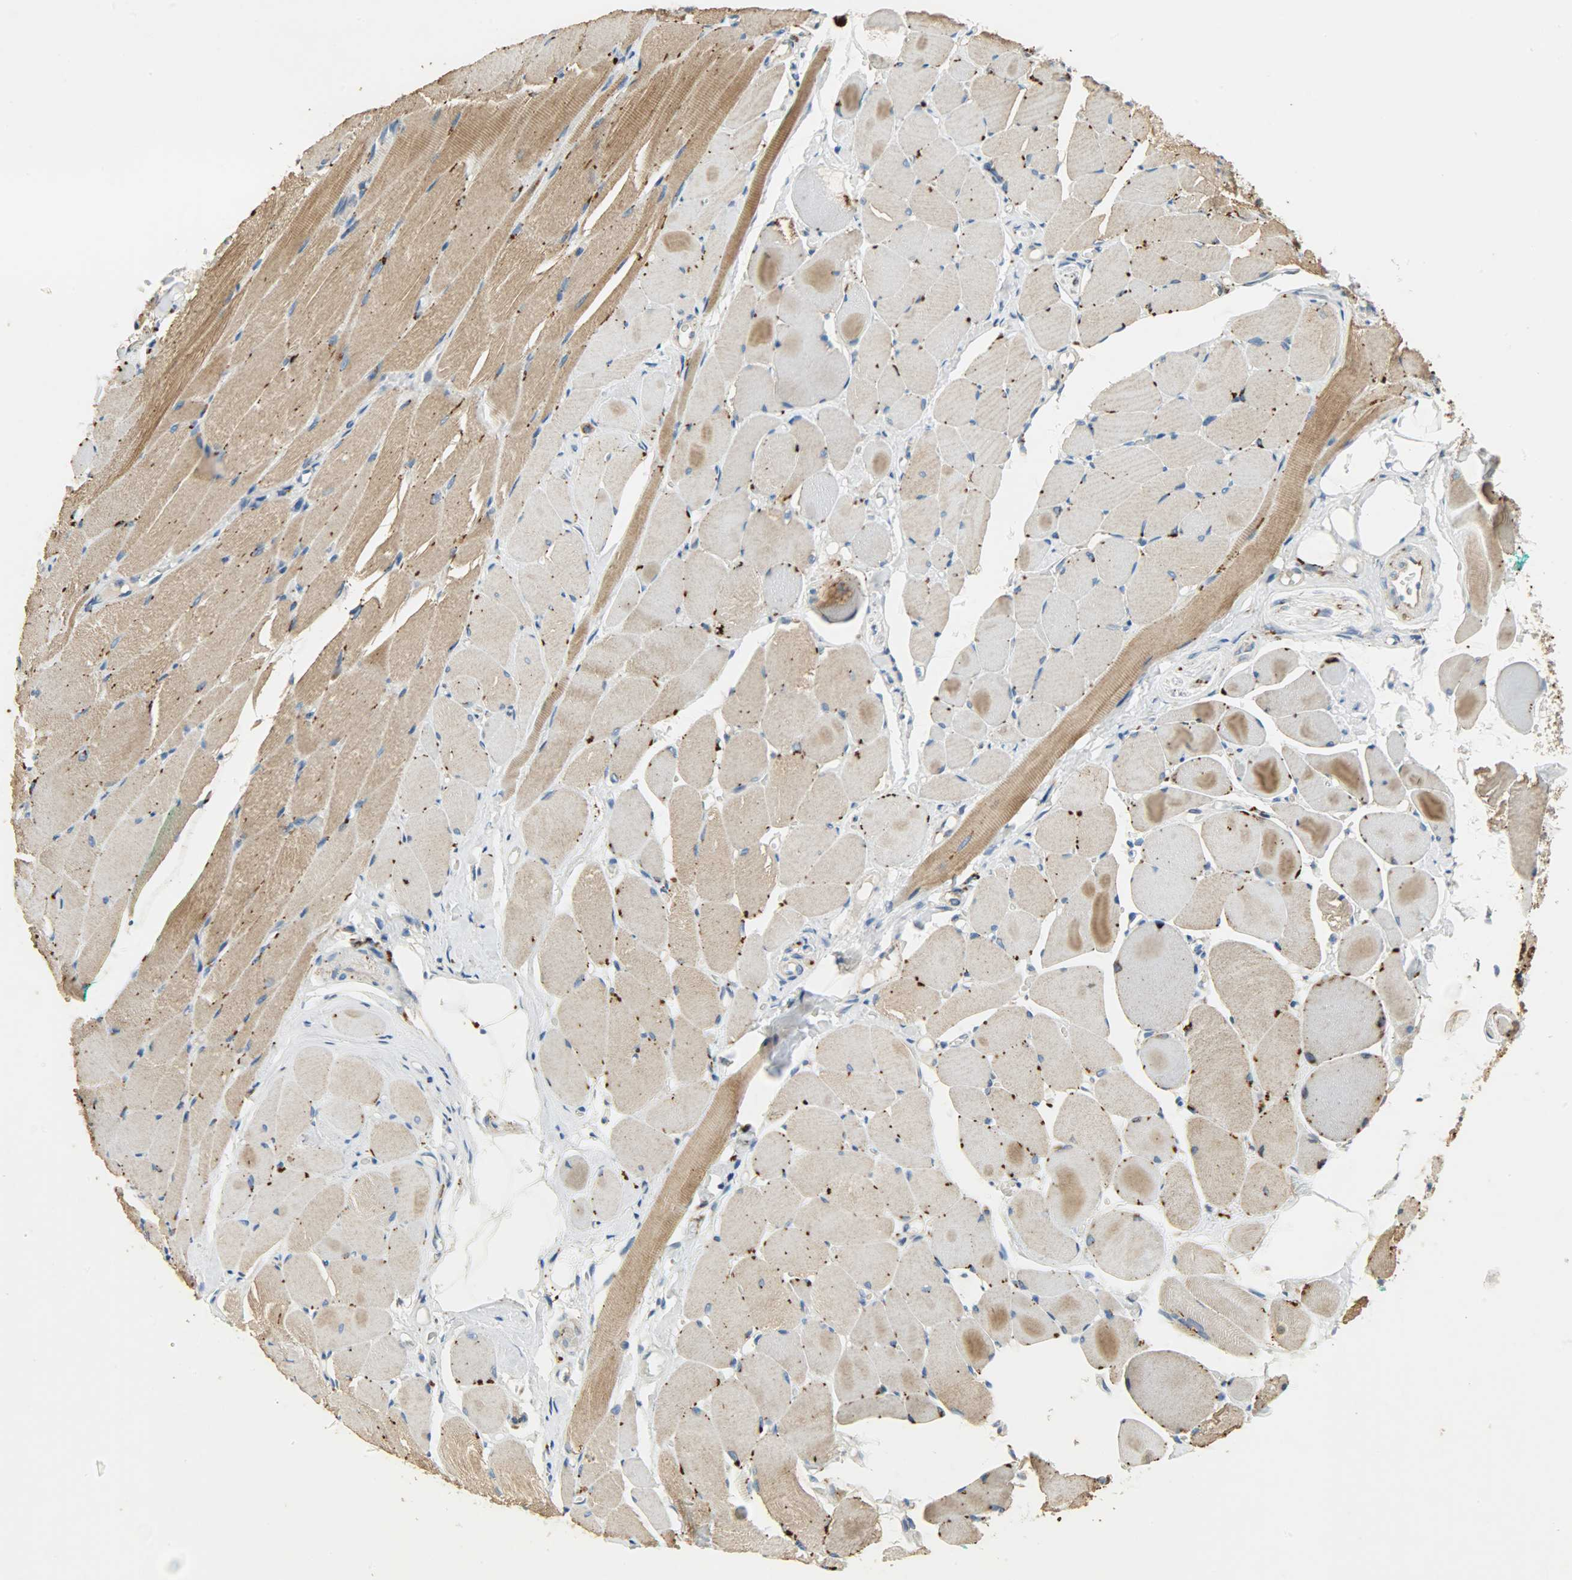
{"staining": {"intensity": "moderate", "quantity": ">75%", "location": "cytoplasmic/membranous"}, "tissue": "skeletal muscle", "cell_type": "Myocytes", "image_type": "normal", "snomed": [{"axis": "morphology", "description": "Normal tissue, NOS"}, {"axis": "topography", "description": "Skeletal muscle"}, {"axis": "topography", "description": "Peripheral nerve tissue"}], "caption": "Immunohistochemistry (IHC) image of normal human skeletal muscle stained for a protein (brown), which demonstrates medium levels of moderate cytoplasmic/membranous expression in approximately >75% of myocytes.", "gene": "ASAH1", "patient": {"sex": "female", "age": 84}}